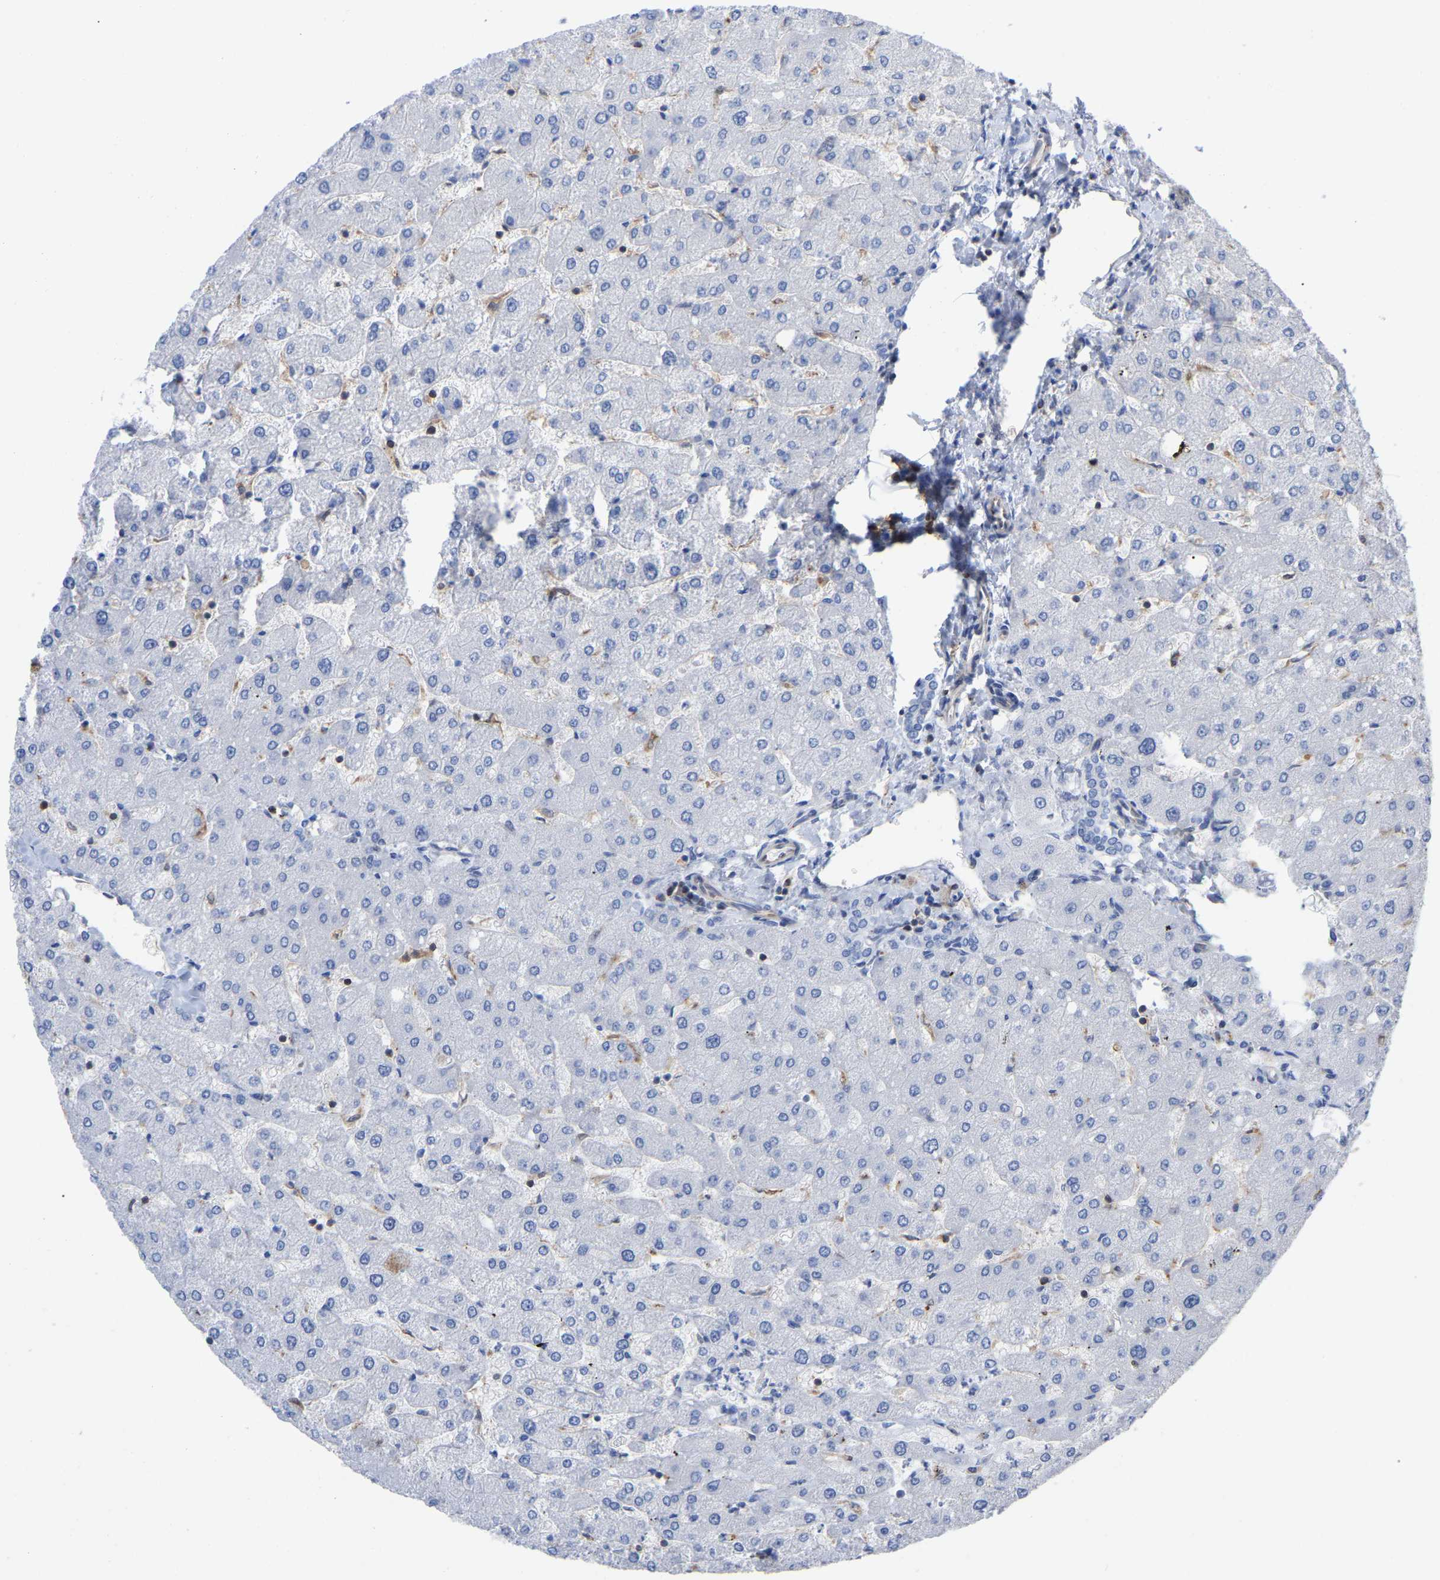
{"staining": {"intensity": "negative", "quantity": "none", "location": "none"}, "tissue": "liver", "cell_type": "Cholangiocytes", "image_type": "normal", "snomed": [{"axis": "morphology", "description": "Normal tissue, NOS"}, {"axis": "topography", "description": "Liver"}], "caption": "Immunohistochemical staining of unremarkable liver shows no significant positivity in cholangiocytes.", "gene": "GIMAP4", "patient": {"sex": "male", "age": 55}}